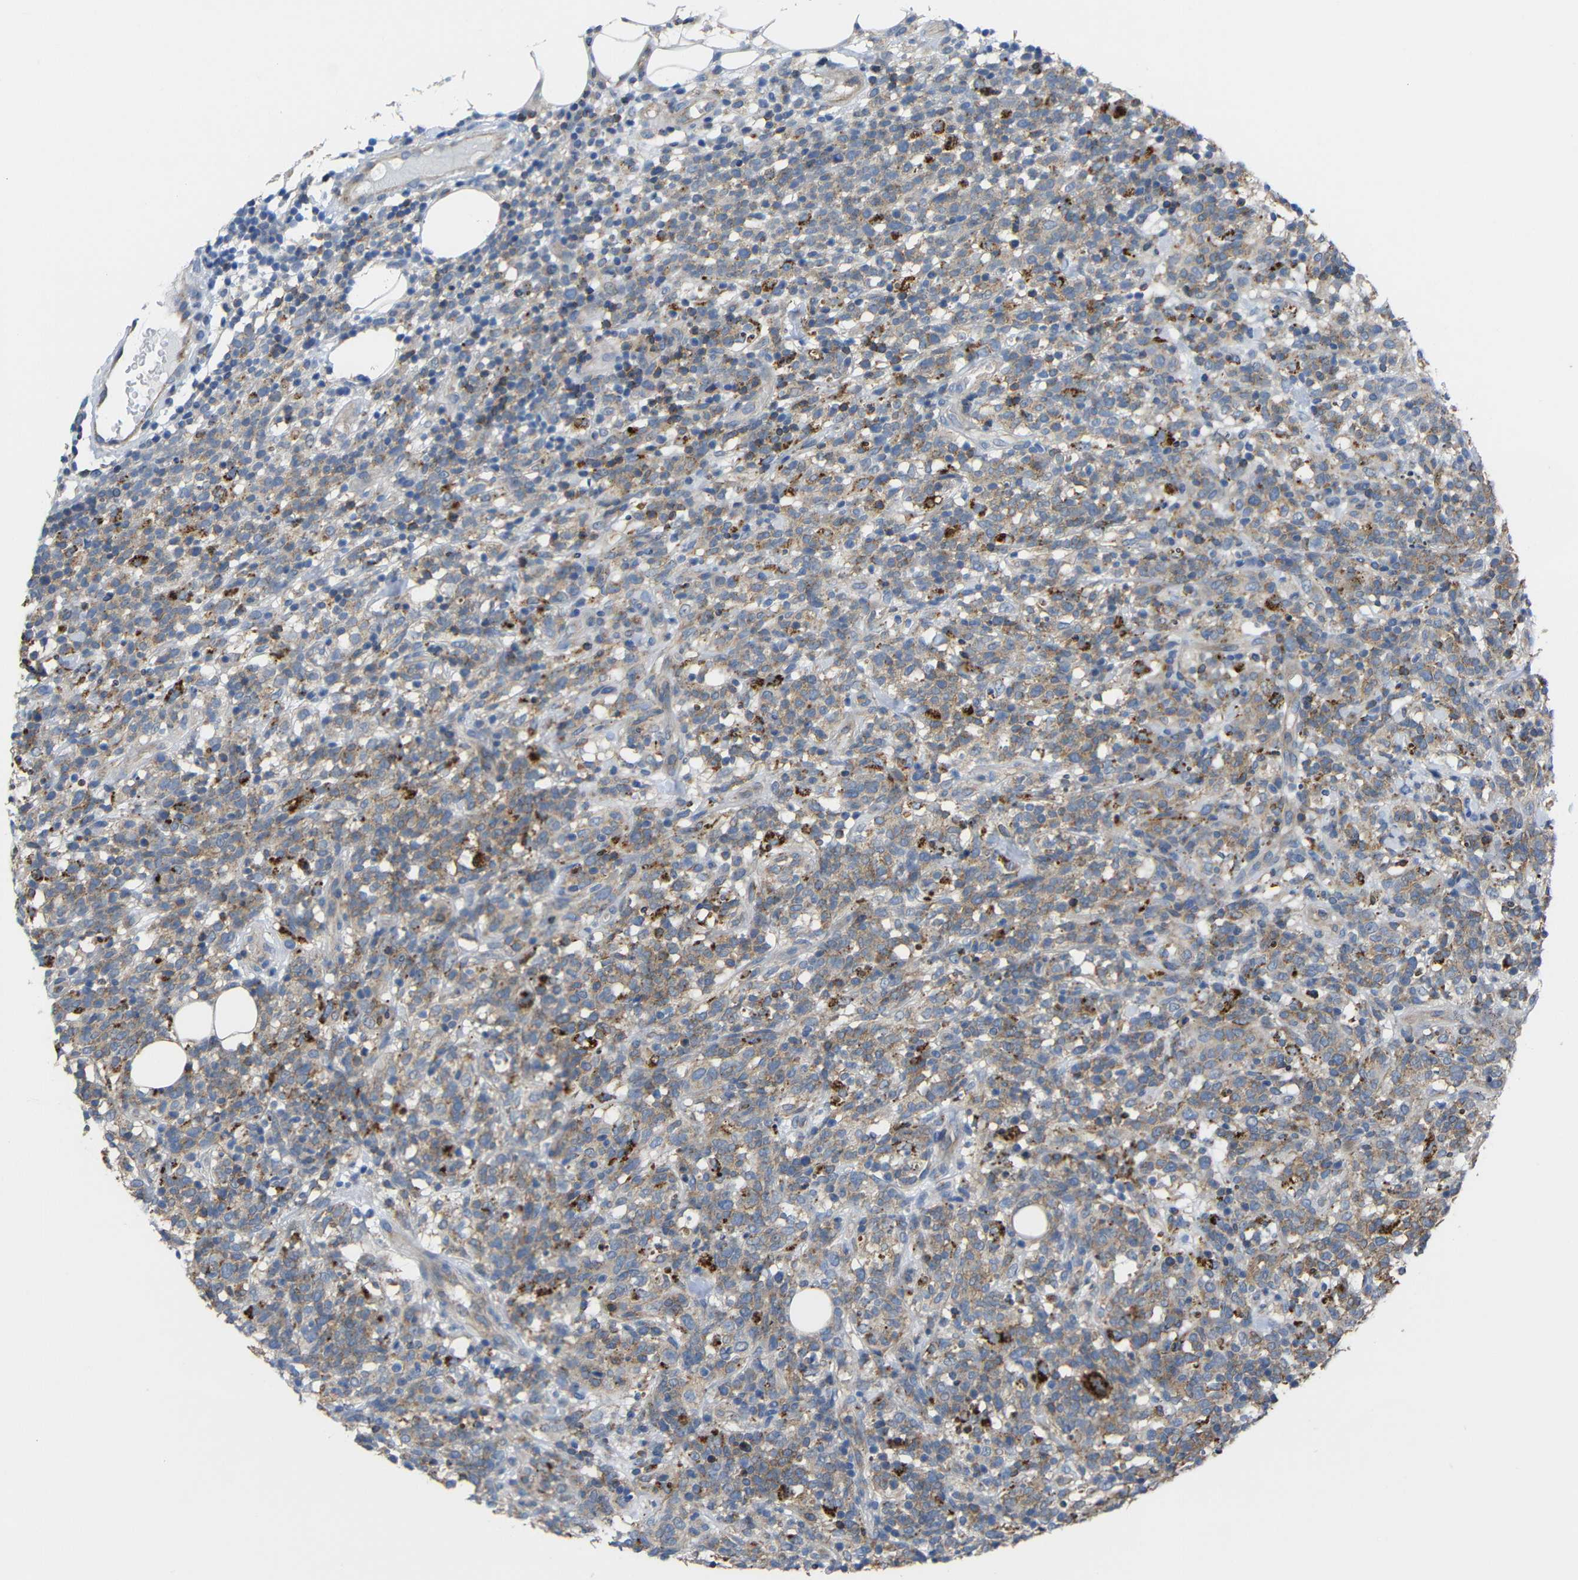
{"staining": {"intensity": "moderate", "quantity": "25%-75%", "location": "cytoplasmic/membranous"}, "tissue": "lymphoma", "cell_type": "Tumor cells", "image_type": "cancer", "snomed": [{"axis": "morphology", "description": "Malignant lymphoma, non-Hodgkin's type, High grade"}, {"axis": "topography", "description": "Lymph node"}], "caption": "An image showing moderate cytoplasmic/membranous positivity in about 25%-75% of tumor cells in malignant lymphoma, non-Hodgkin's type (high-grade), as visualized by brown immunohistochemical staining.", "gene": "SYPL1", "patient": {"sex": "female", "age": 73}}